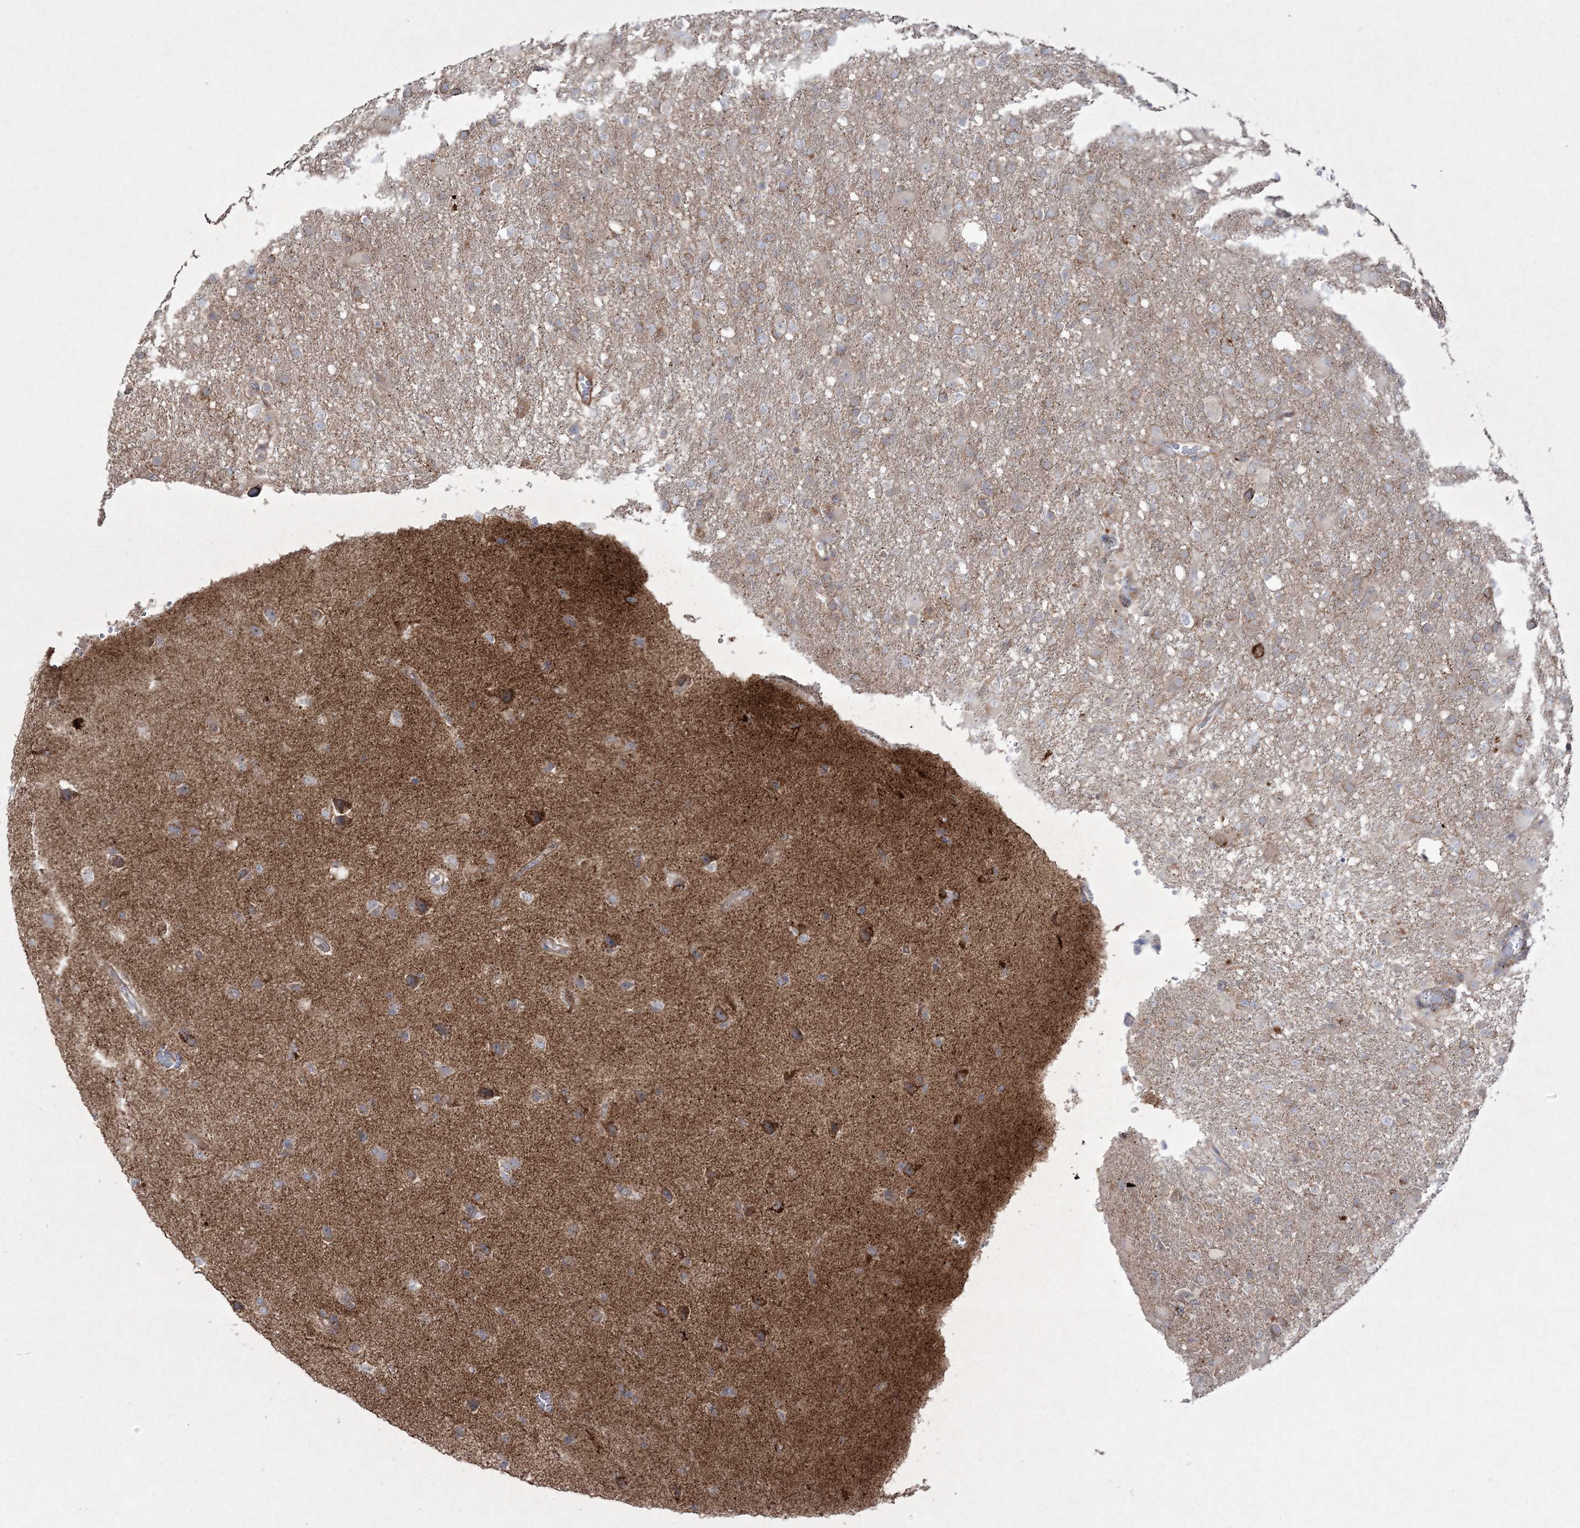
{"staining": {"intensity": "strong", "quantity": "<25%", "location": "cytoplasmic/membranous"}, "tissue": "glioma", "cell_type": "Tumor cells", "image_type": "cancer", "snomed": [{"axis": "morphology", "description": "Glioma, malignant, High grade"}, {"axis": "topography", "description": "Brain"}], "caption": "Protein staining demonstrates strong cytoplasmic/membranous positivity in about <25% of tumor cells in high-grade glioma (malignant).", "gene": "RICTOR", "patient": {"sex": "female", "age": 57}}